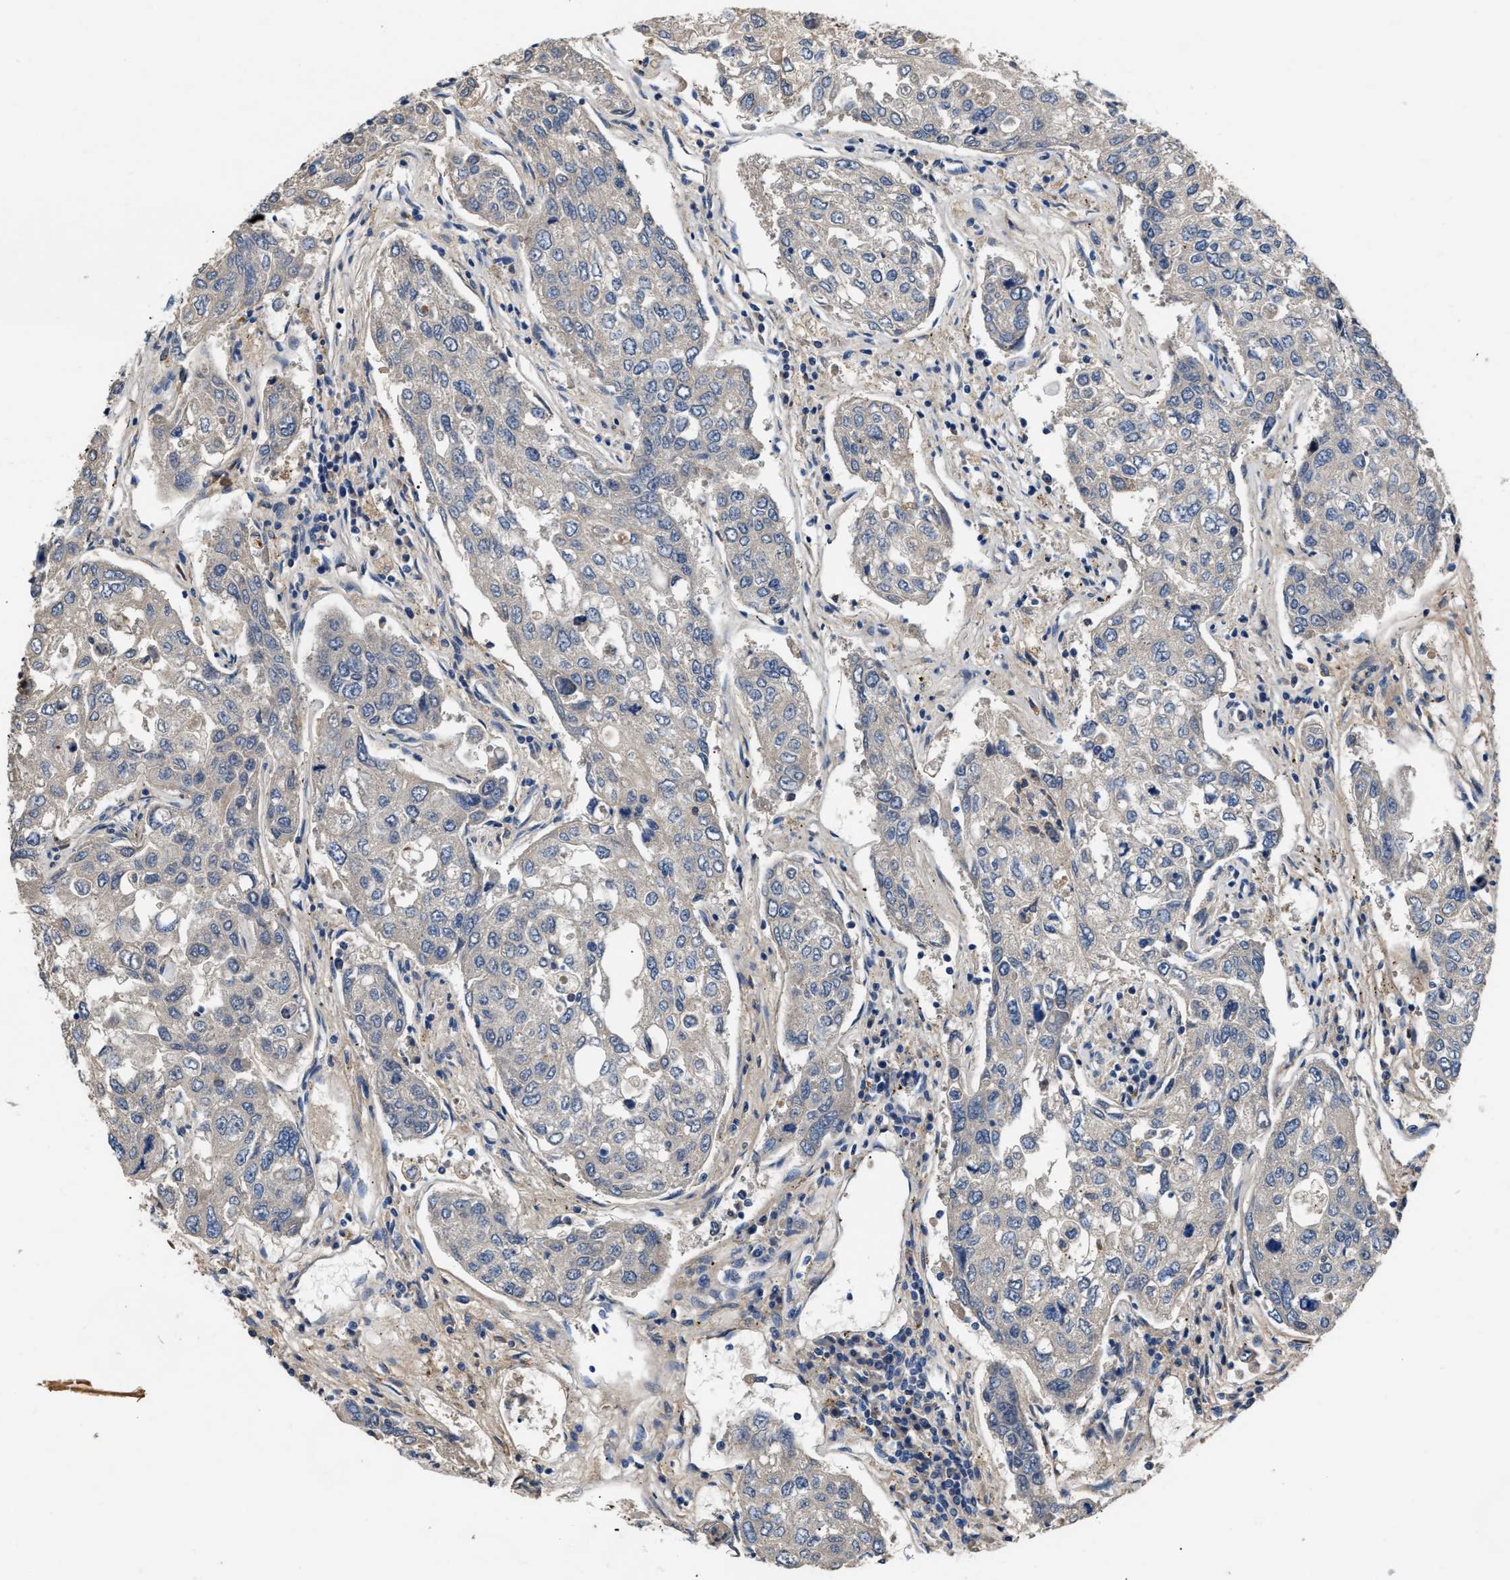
{"staining": {"intensity": "negative", "quantity": "none", "location": "none"}, "tissue": "urothelial cancer", "cell_type": "Tumor cells", "image_type": "cancer", "snomed": [{"axis": "morphology", "description": "Urothelial carcinoma, High grade"}, {"axis": "topography", "description": "Lymph node"}, {"axis": "topography", "description": "Urinary bladder"}], "caption": "The histopathology image demonstrates no staining of tumor cells in urothelial cancer.", "gene": "CCDC171", "patient": {"sex": "male", "age": 51}}